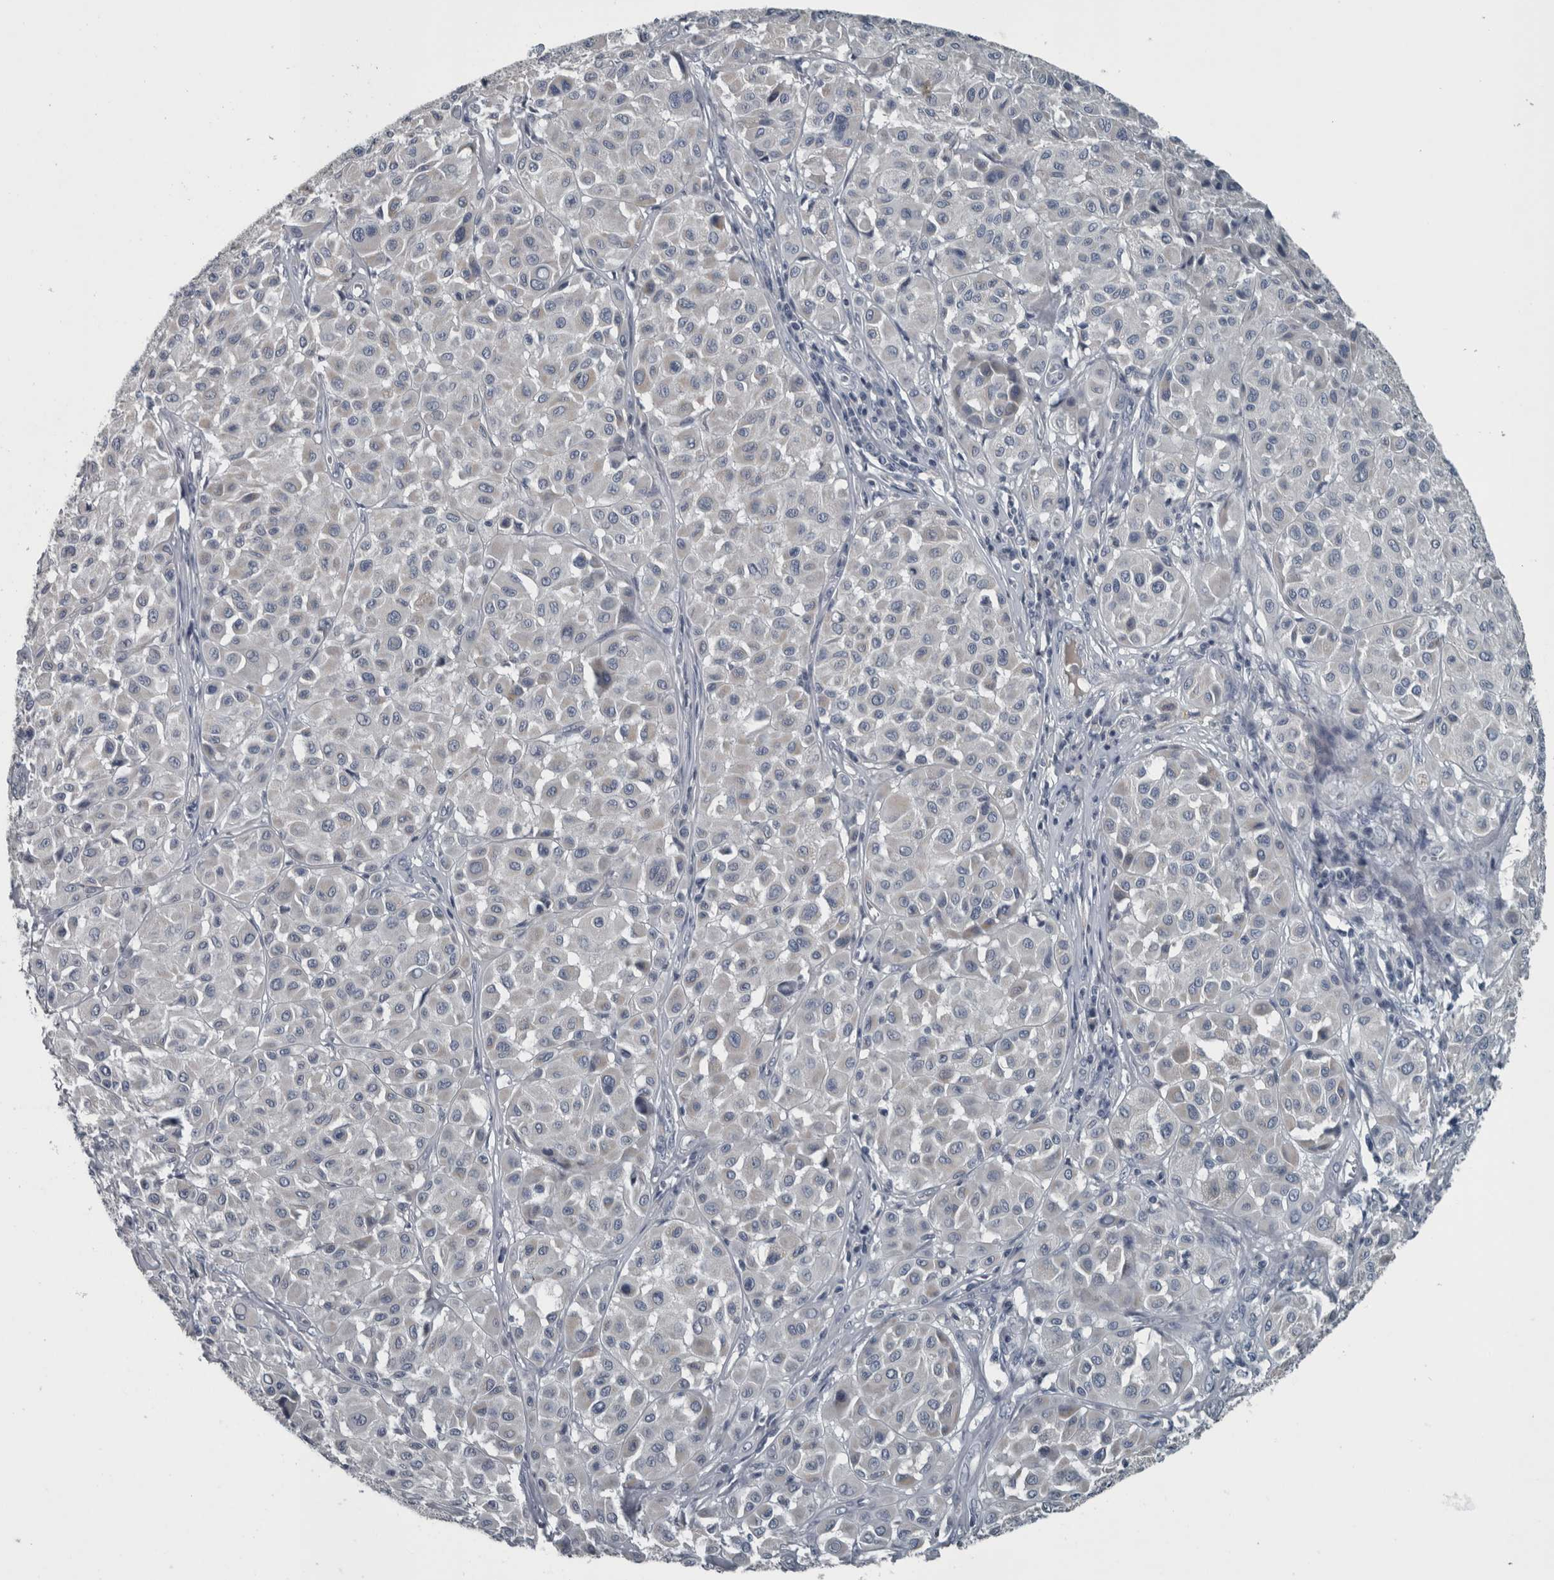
{"staining": {"intensity": "negative", "quantity": "none", "location": "none"}, "tissue": "melanoma", "cell_type": "Tumor cells", "image_type": "cancer", "snomed": [{"axis": "morphology", "description": "Malignant melanoma, Metastatic site"}, {"axis": "topography", "description": "Soft tissue"}], "caption": "This photomicrograph is of malignant melanoma (metastatic site) stained with immunohistochemistry to label a protein in brown with the nuclei are counter-stained blue. There is no staining in tumor cells.", "gene": "KRT20", "patient": {"sex": "male", "age": 41}}